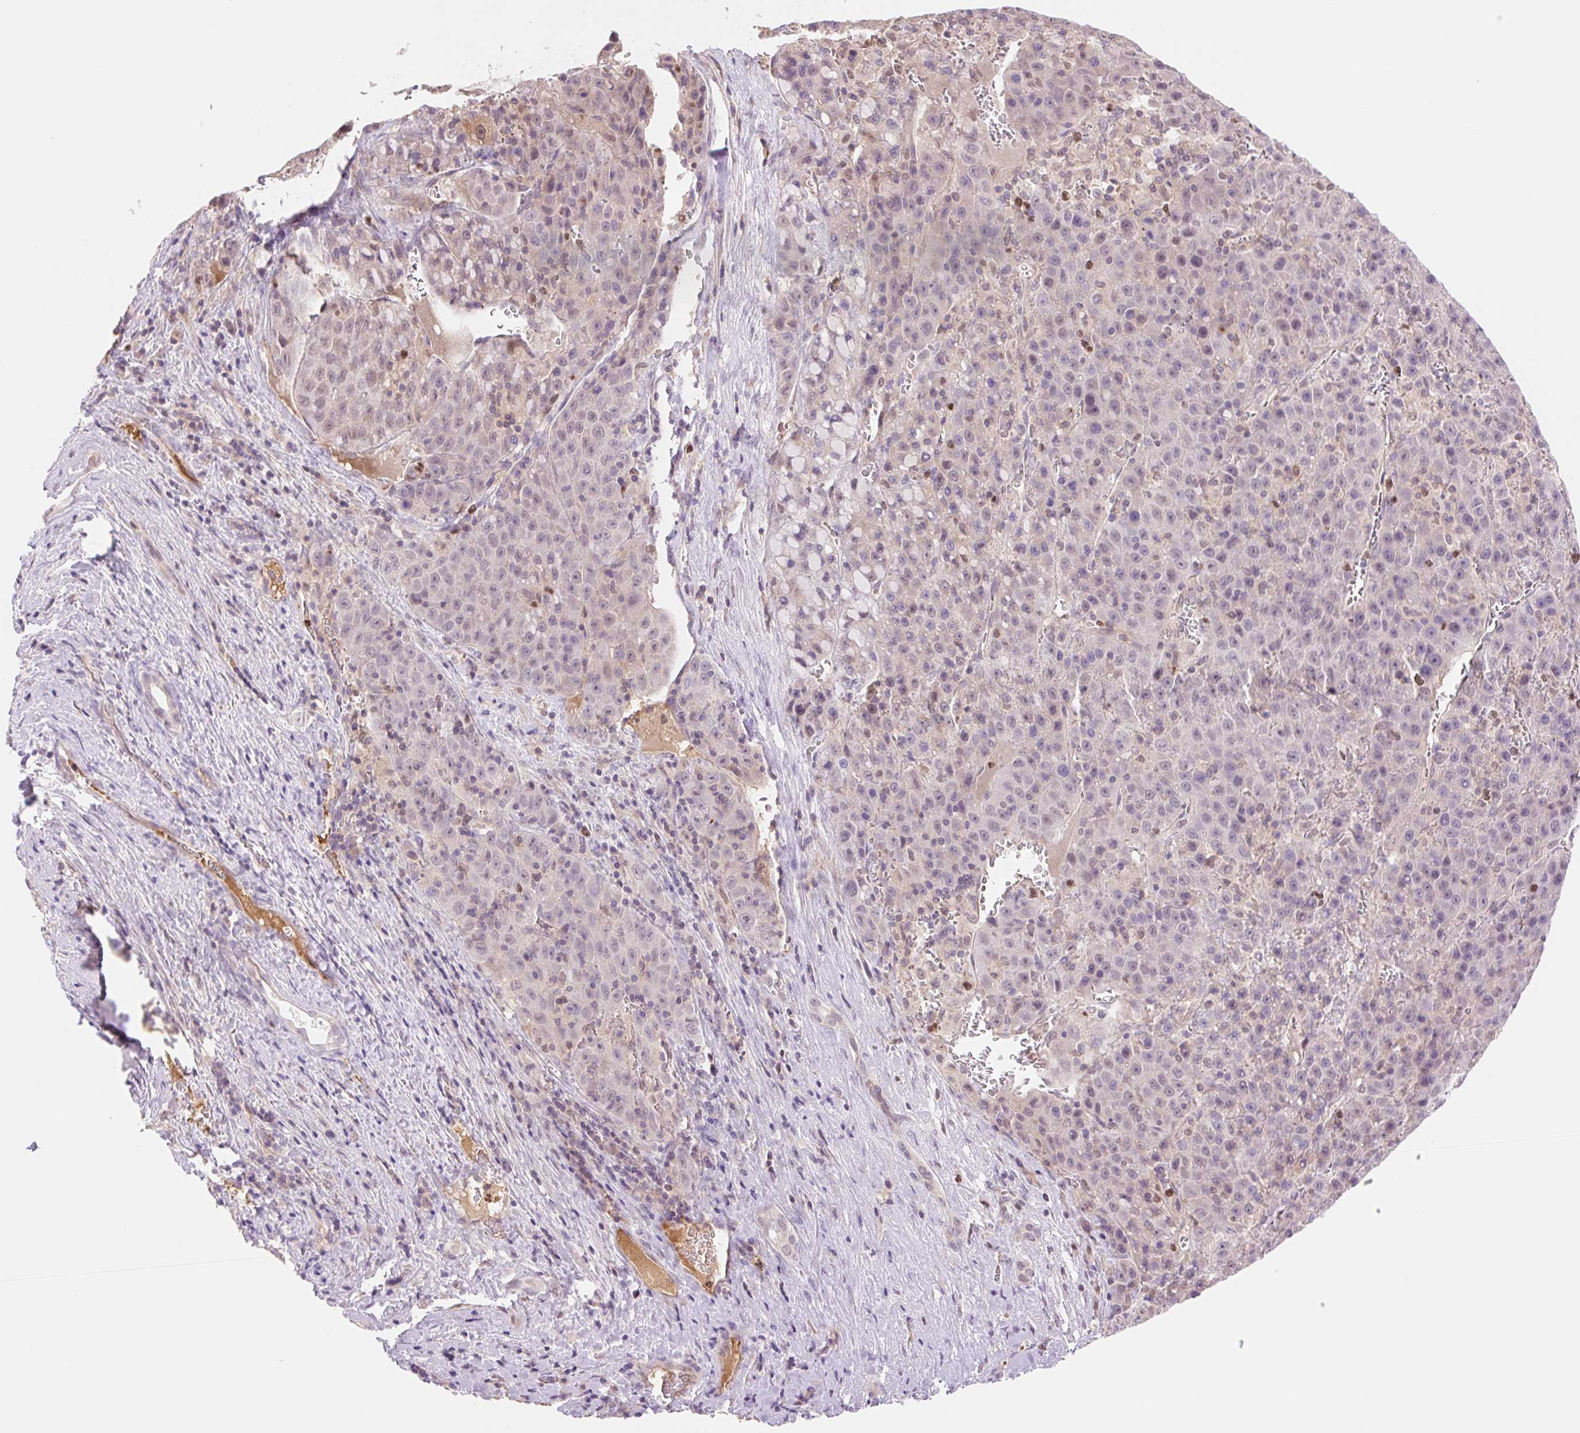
{"staining": {"intensity": "weak", "quantity": "<25%", "location": "nuclear"}, "tissue": "liver cancer", "cell_type": "Tumor cells", "image_type": "cancer", "snomed": [{"axis": "morphology", "description": "Carcinoma, Hepatocellular, NOS"}, {"axis": "topography", "description": "Liver"}], "caption": "DAB immunohistochemical staining of human liver cancer (hepatocellular carcinoma) displays no significant positivity in tumor cells.", "gene": "HEBP1", "patient": {"sex": "female", "age": 53}}